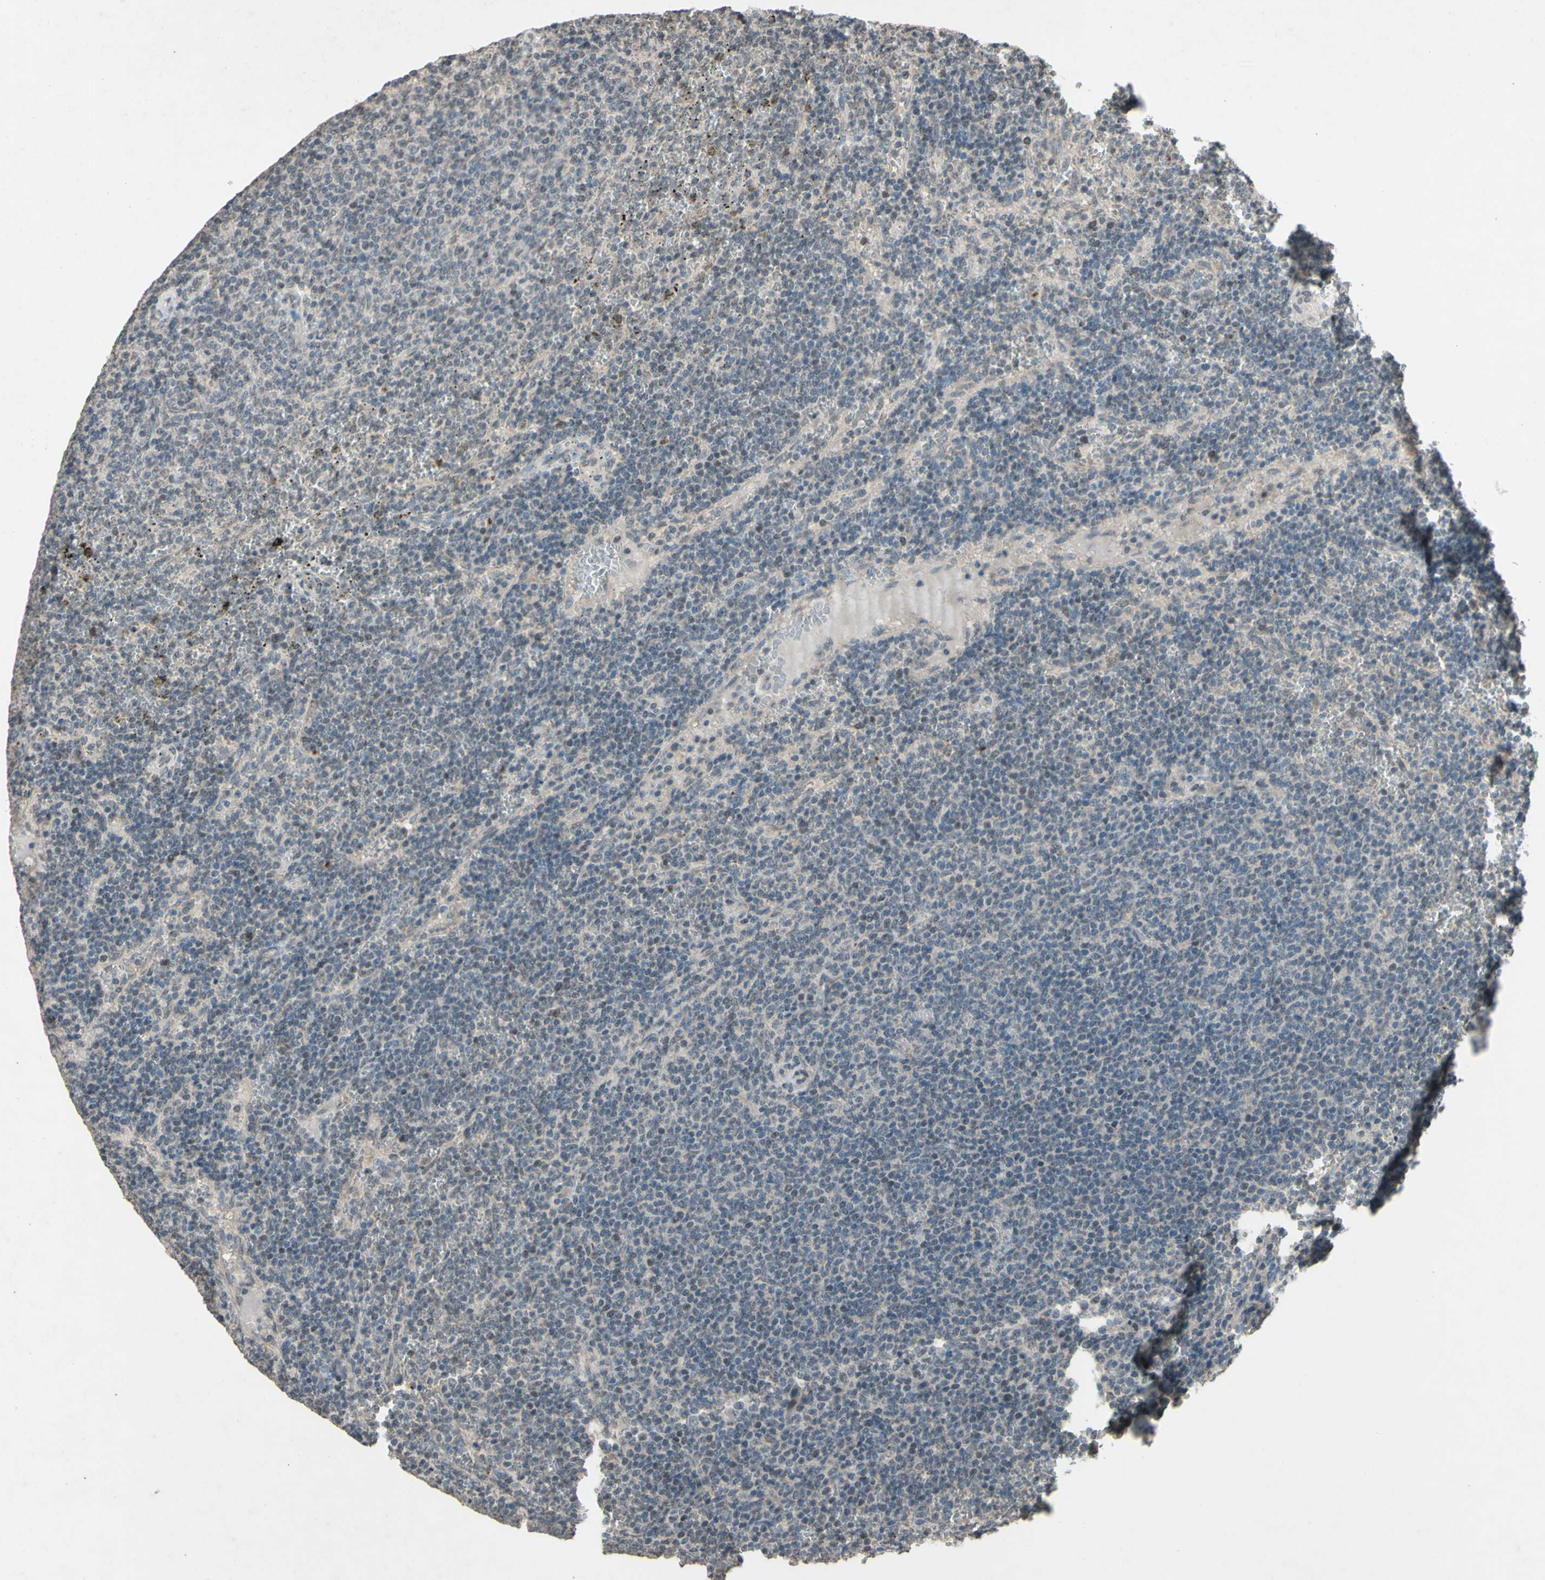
{"staining": {"intensity": "weak", "quantity": "<25%", "location": "cytoplasmic/membranous"}, "tissue": "lymphoma", "cell_type": "Tumor cells", "image_type": "cancer", "snomed": [{"axis": "morphology", "description": "Malignant lymphoma, non-Hodgkin's type, Low grade"}, {"axis": "topography", "description": "Spleen"}], "caption": "This is an immunohistochemistry (IHC) image of lymphoma. There is no positivity in tumor cells.", "gene": "CDCP1", "patient": {"sex": "female", "age": 50}}